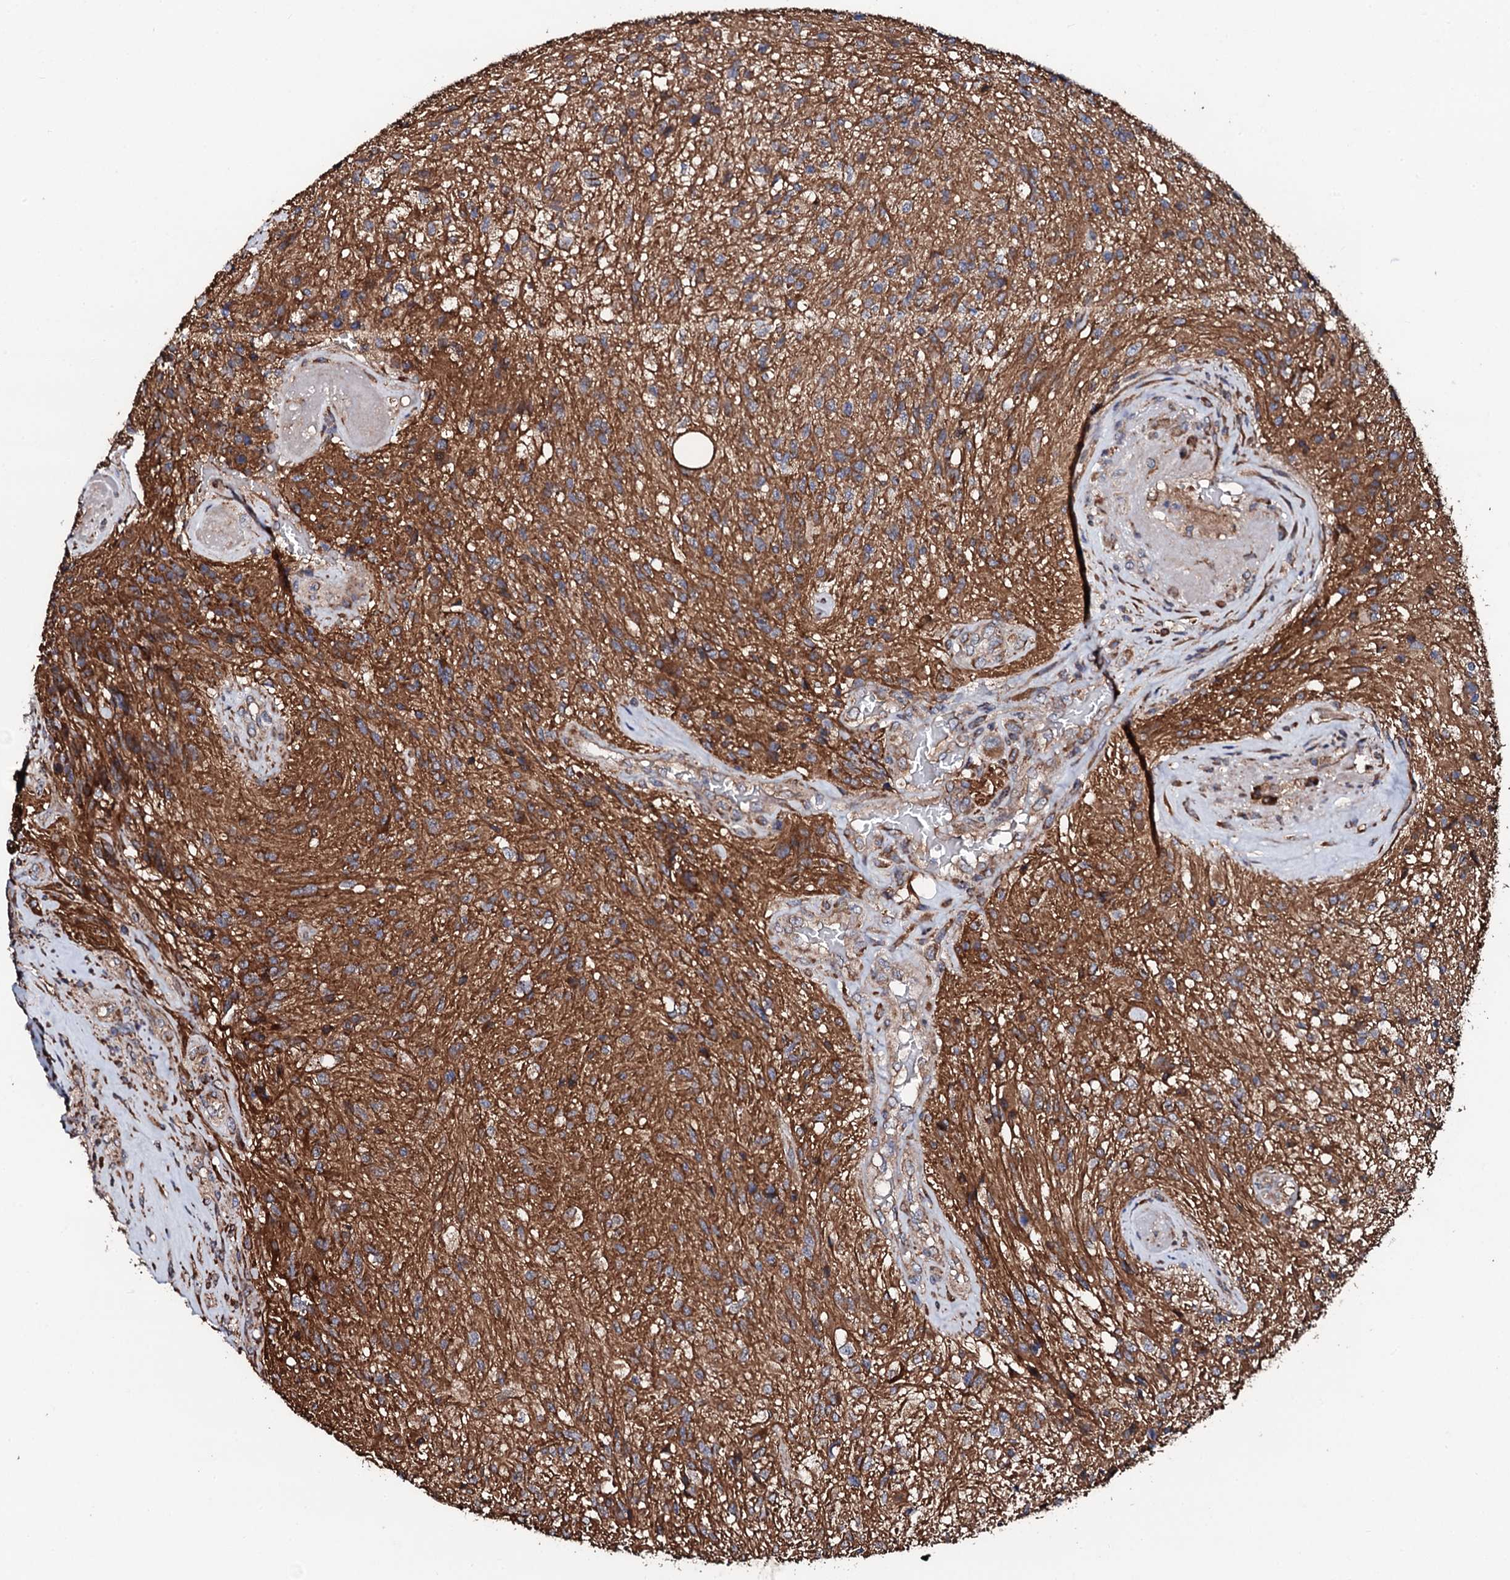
{"staining": {"intensity": "moderate", "quantity": ">75%", "location": "cytoplasmic/membranous"}, "tissue": "glioma", "cell_type": "Tumor cells", "image_type": "cancer", "snomed": [{"axis": "morphology", "description": "Glioma, malignant, High grade"}, {"axis": "topography", "description": "Brain"}], "caption": "Immunohistochemistry of human glioma displays medium levels of moderate cytoplasmic/membranous positivity in approximately >75% of tumor cells.", "gene": "CKAP5", "patient": {"sex": "male", "age": 56}}